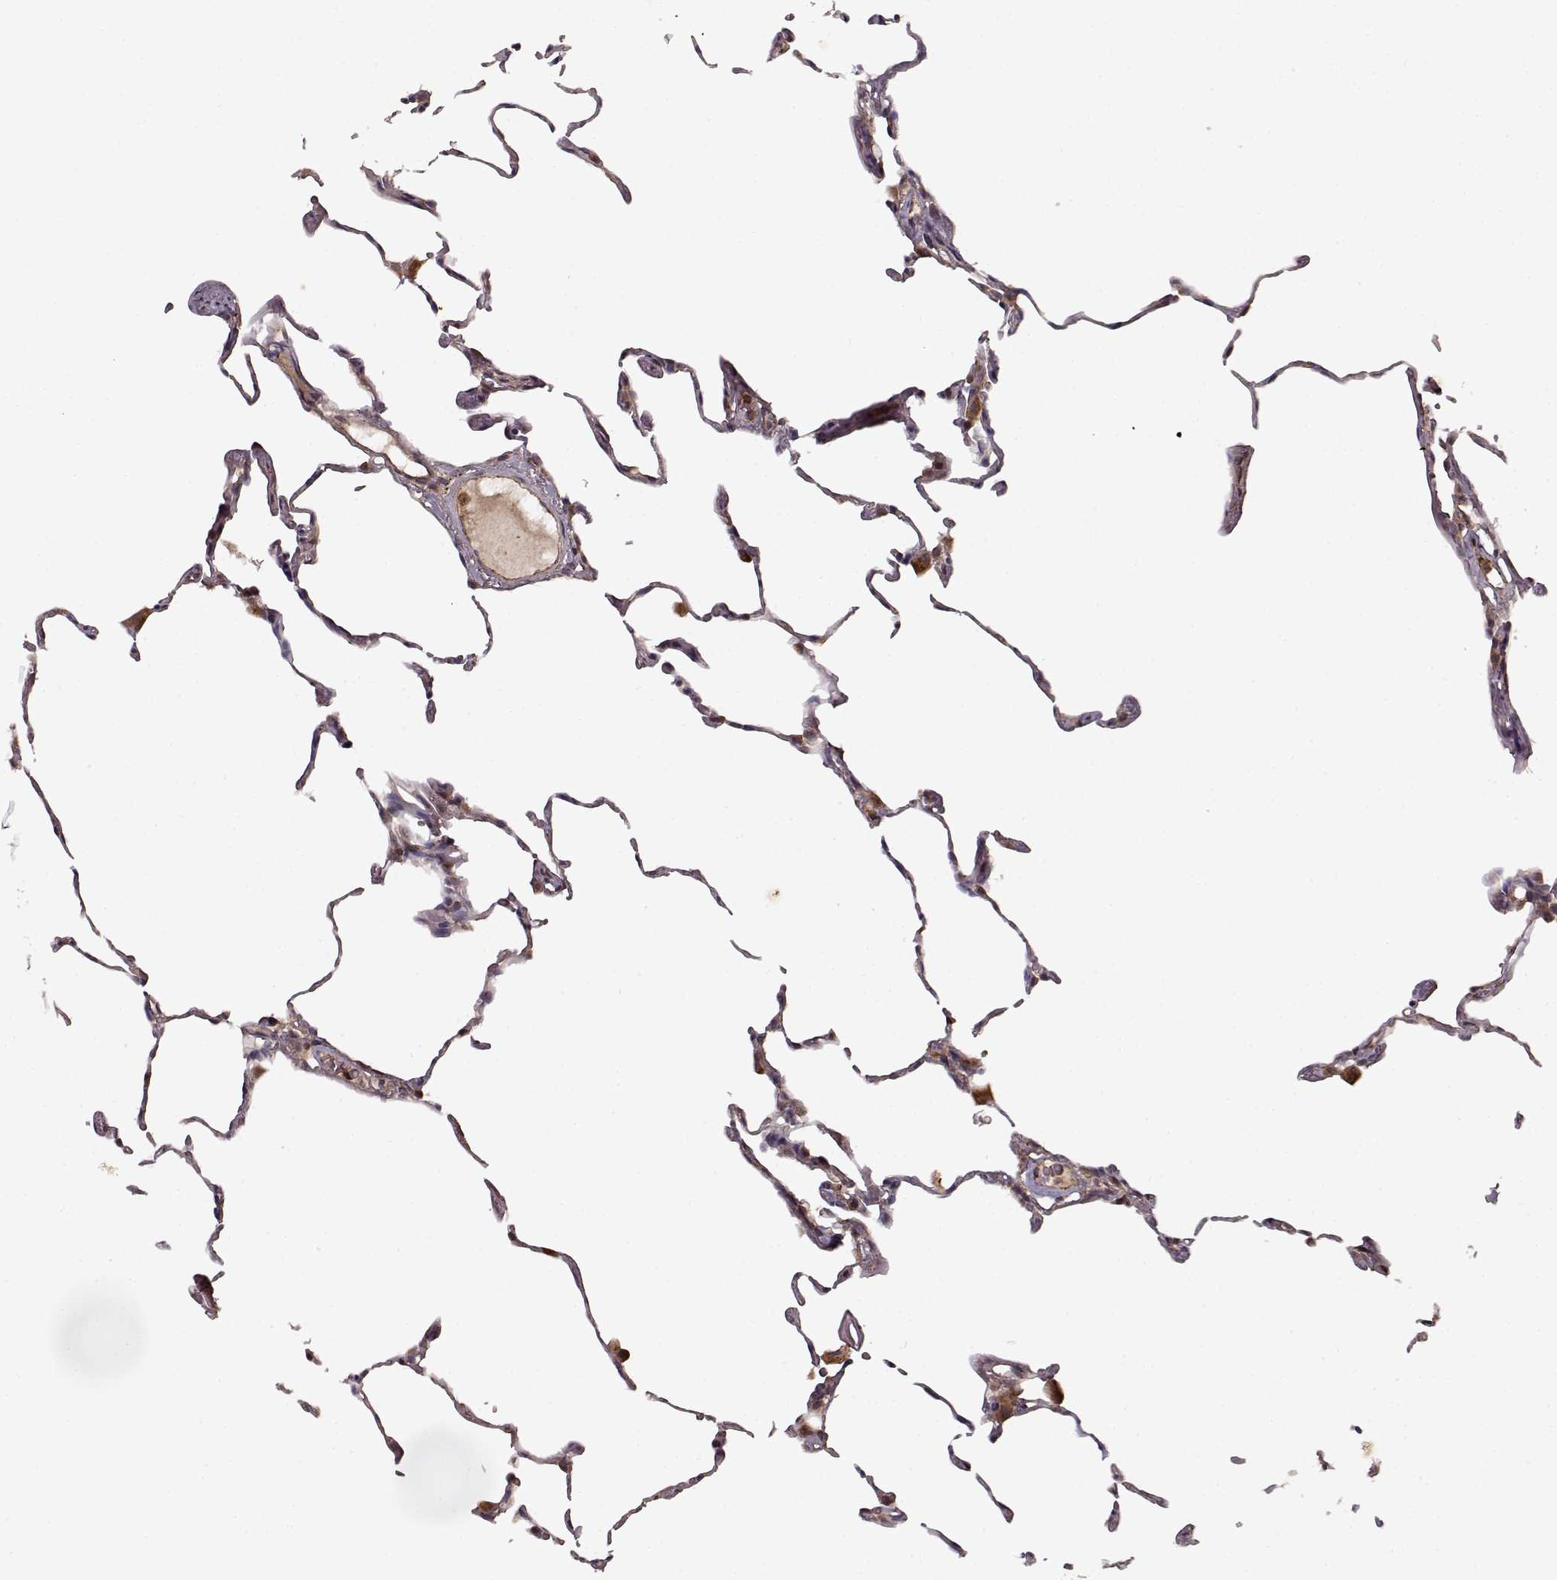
{"staining": {"intensity": "negative", "quantity": "none", "location": "none"}, "tissue": "lung", "cell_type": "Alveolar cells", "image_type": "normal", "snomed": [{"axis": "morphology", "description": "Normal tissue, NOS"}, {"axis": "topography", "description": "Lung"}], "caption": "Protein analysis of benign lung displays no significant positivity in alveolar cells. (Brightfield microscopy of DAB immunohistochemistry at high magnification).", "gene": "IFRD2", "patient": {"sex": "female", "age": 57}}